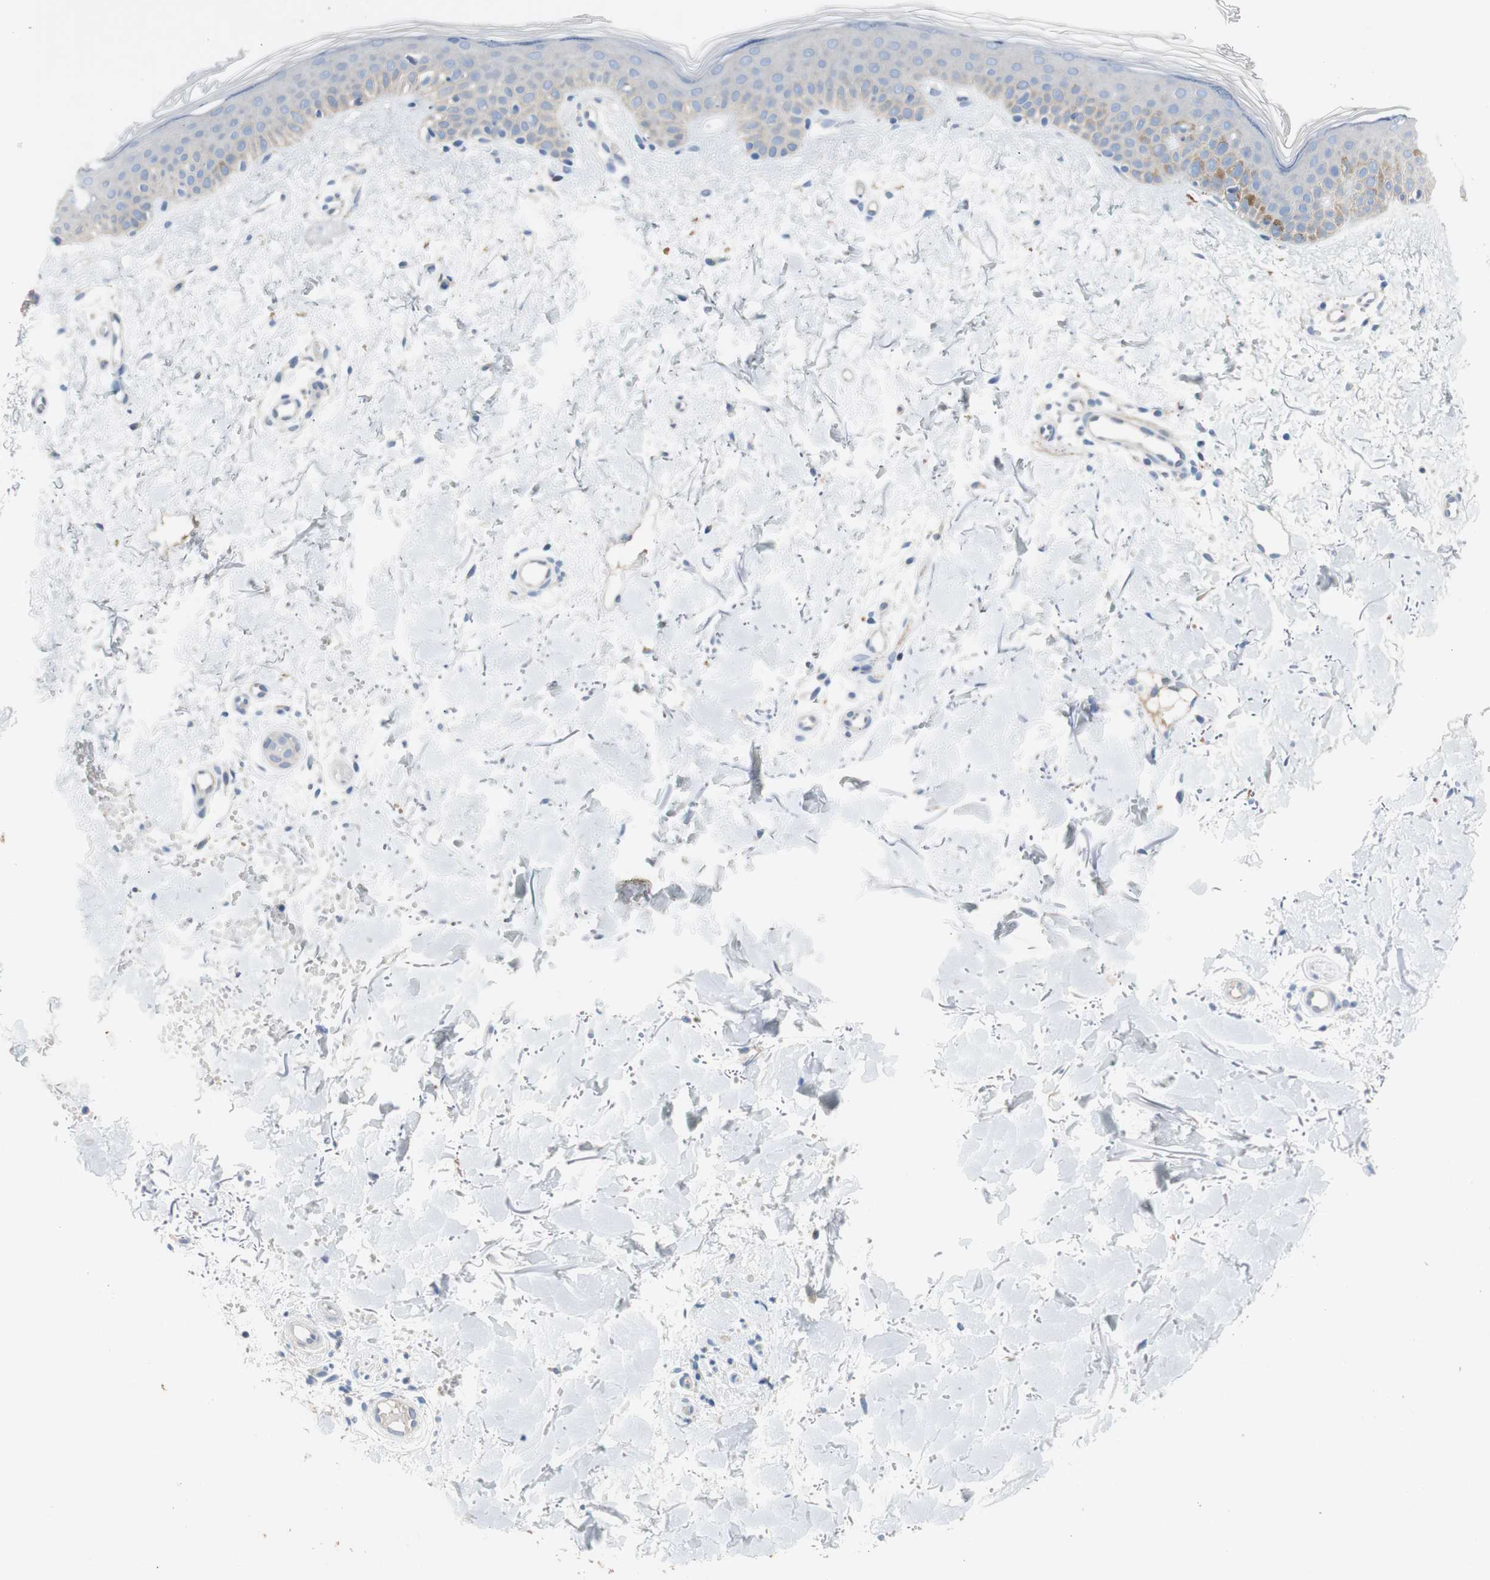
{"staining": {"intensity": "negative", "quantity": "none", "location": "none"}, "tissue": "skin", "cell_type": "Fibroblasts", "image_type": "normal", "snomed": [{"axis": "morphology", "description": "Normal tissue, NOS"}, {"axis": "topography", "description": "Skin"}], "caption": "Immunohistochemical staining of unremarkable human skin displays no significant expression in fibroblasts. (DAB IHC with hematoxylin counter stain).", "gene": "CCM2L", "patient": {"sex": "female", "age": 56}}